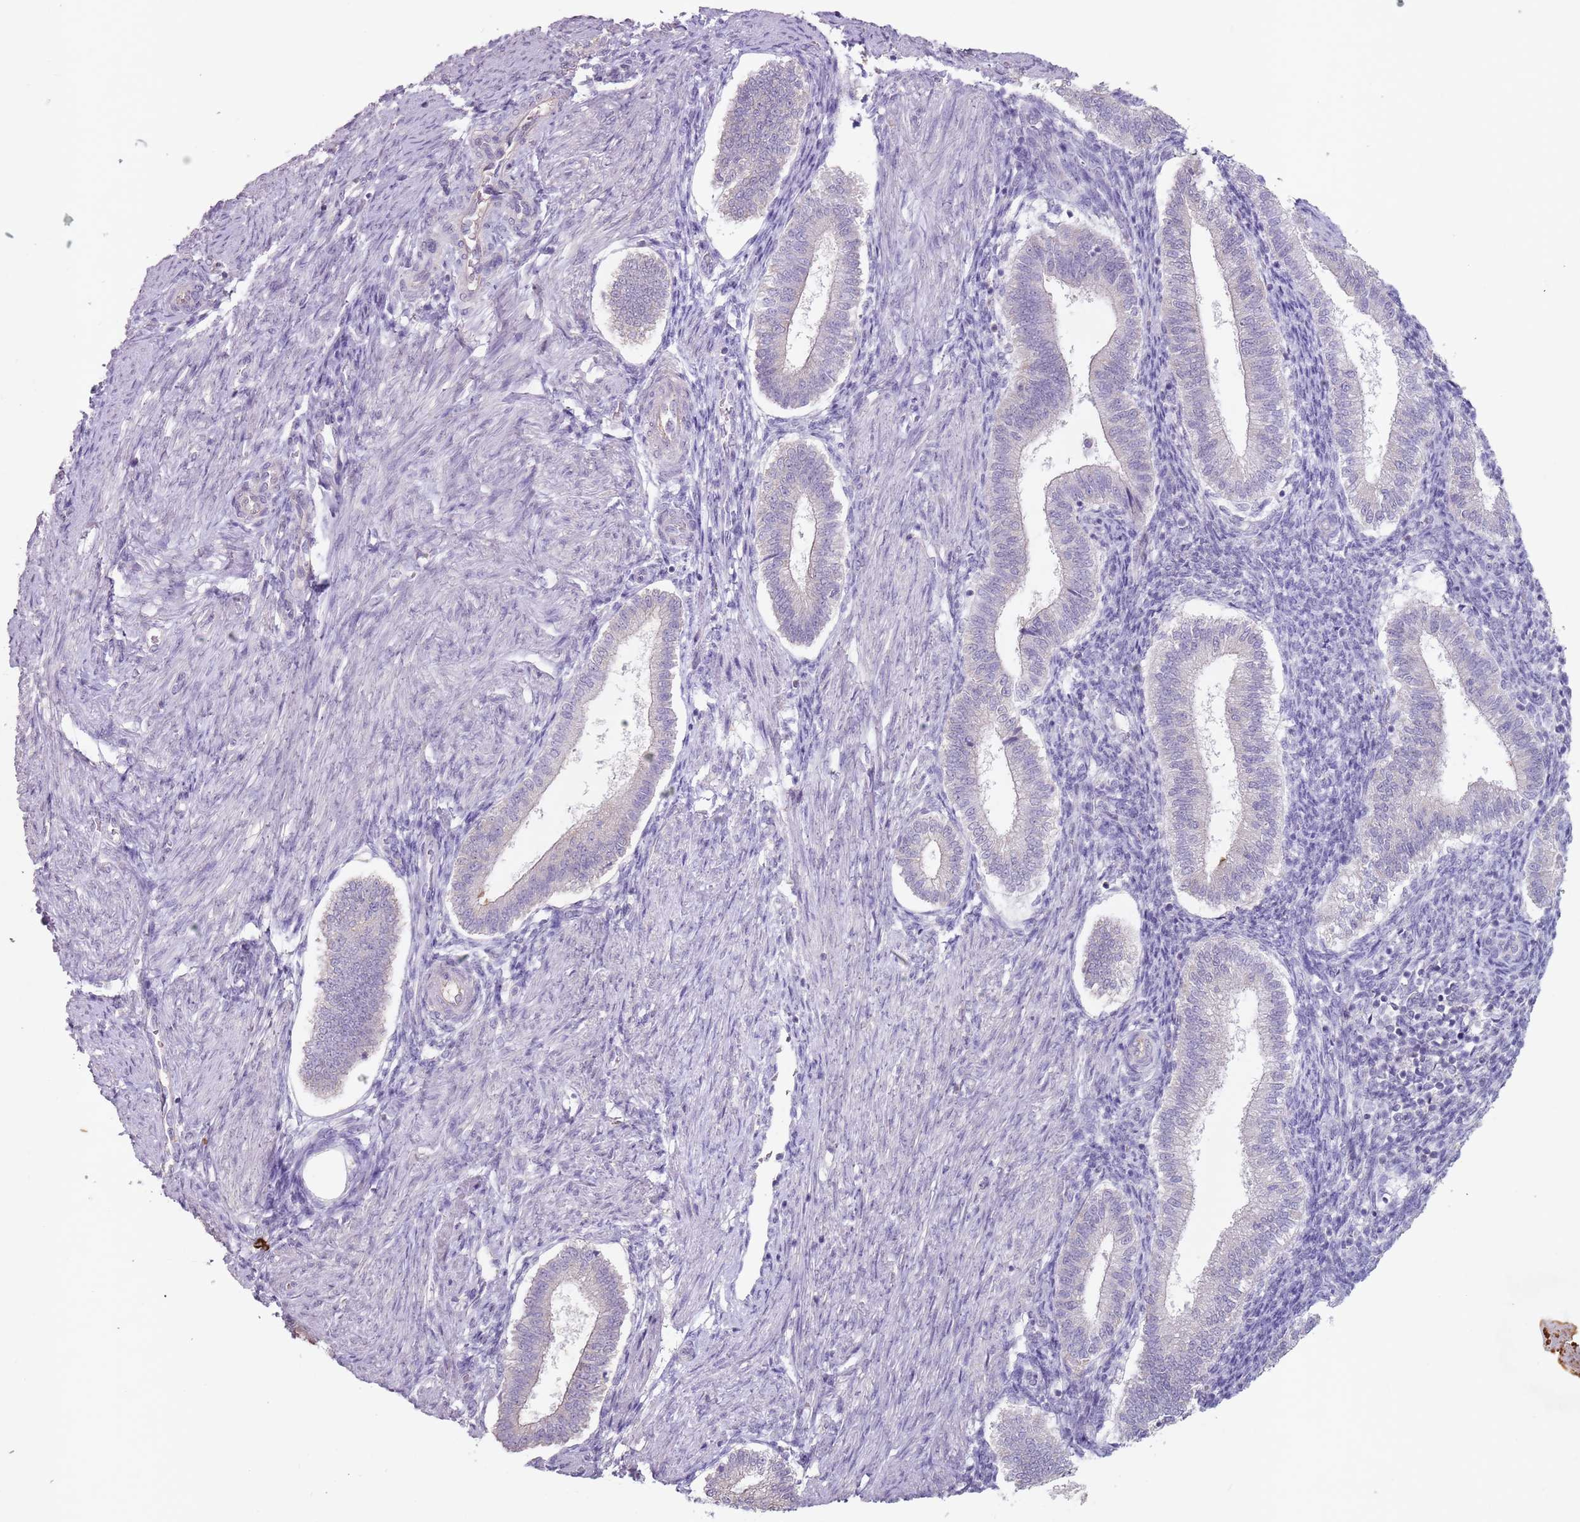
{"staining": {"intensity": "negative", "quantity": "none", "location": "none"}, "tissue": "endometrium", "cell_type": "Cells in endometrial stroma", "image_type": "normal", "snomed": [{"axis": "morphology", "description": "Normal tissue, NOS"}, {"axis": "topography", "description": "Endometrium"}], "caption": "Benign endometrium was stained to show a protein in brown. There is no significant expression in cells in endometrial stroma. (IHC, brightfield microscopy, high magnification).", "gene": "STYK1", "patient": {"sex": "female", "age": 25}}